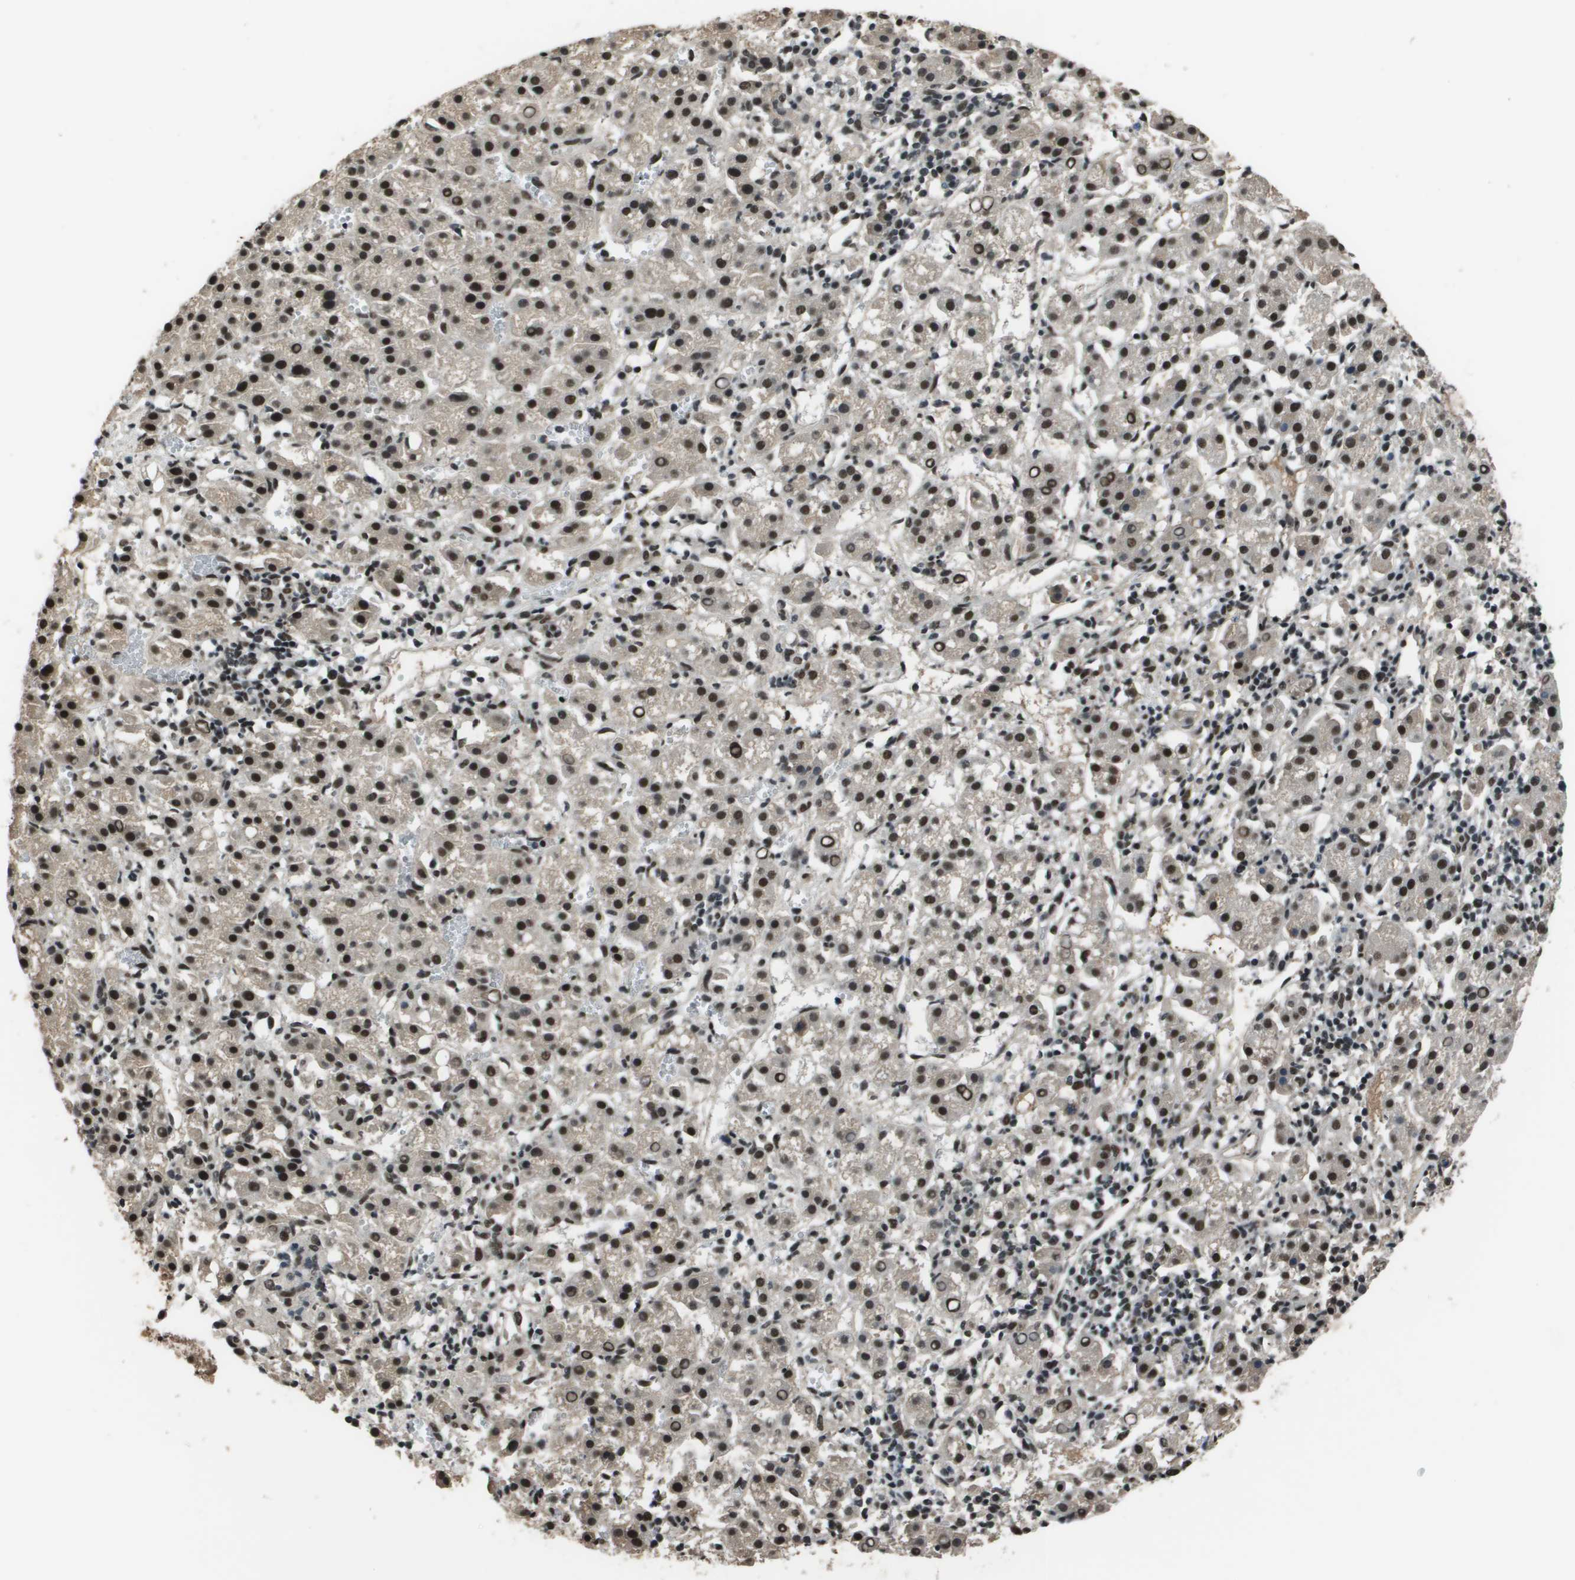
{"staining": {"intensity": "strong", "quantity": ">75%", "location": "nuclear"}, "tissue": "liver cancer", "cell_type": "Tumor cells", "image_type": "cancer", "snomed": [{"axis": "morphology", "description": "Carcinoma, Hepatocellular, NOS"}, {"axis": "topography", "description": "Liver"}], "caption": "Human liver cancer stained with a brown dye shows strong nuclear positive positivity in about >75% of tumor cells.", "gene": "THRAP3", "patient": {"sex": "female", "age": 58}}